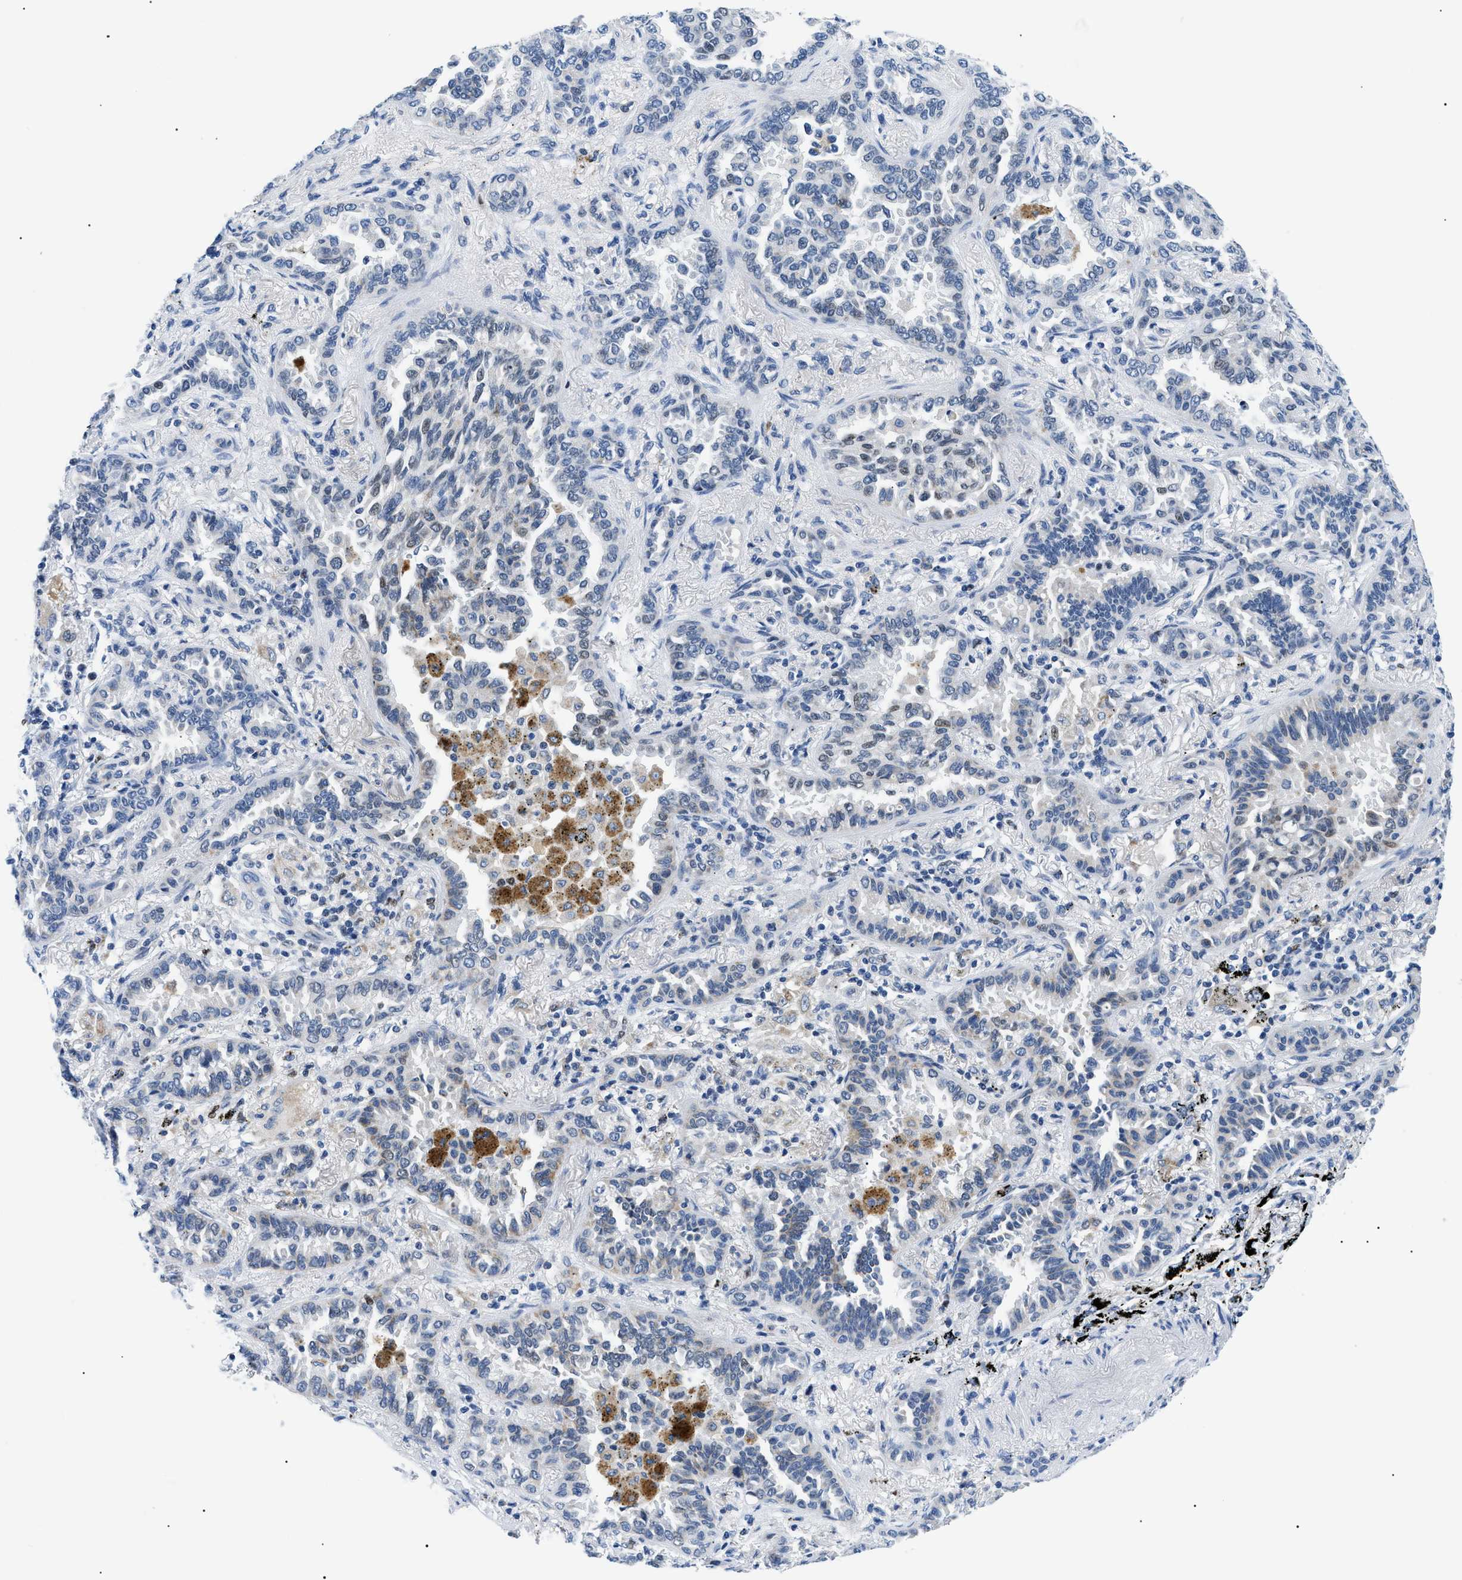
{"staining": {"intensity": "weak", "quantity": "<25%", "location": "cytoplasmic/membranous"}, "tissue": "lung cancer", "cell_type": "Tumor cells", "image_type": "cancer", "snomed": [{"axis": "morphology", "description": "Normal tissue, NOS"}, {"axis": "morphology", "description": "Adenocarcinoma, NOS"}, {"axis": "topography", "description": "Lung"}], "caption": "This is a image of immunohistochemistry staining of lung cancer (adenocarcinoma), which shows no expression in tumor cells.", "gene": "SMARCC1", "patient": {"sex": "male", "age": 59}}